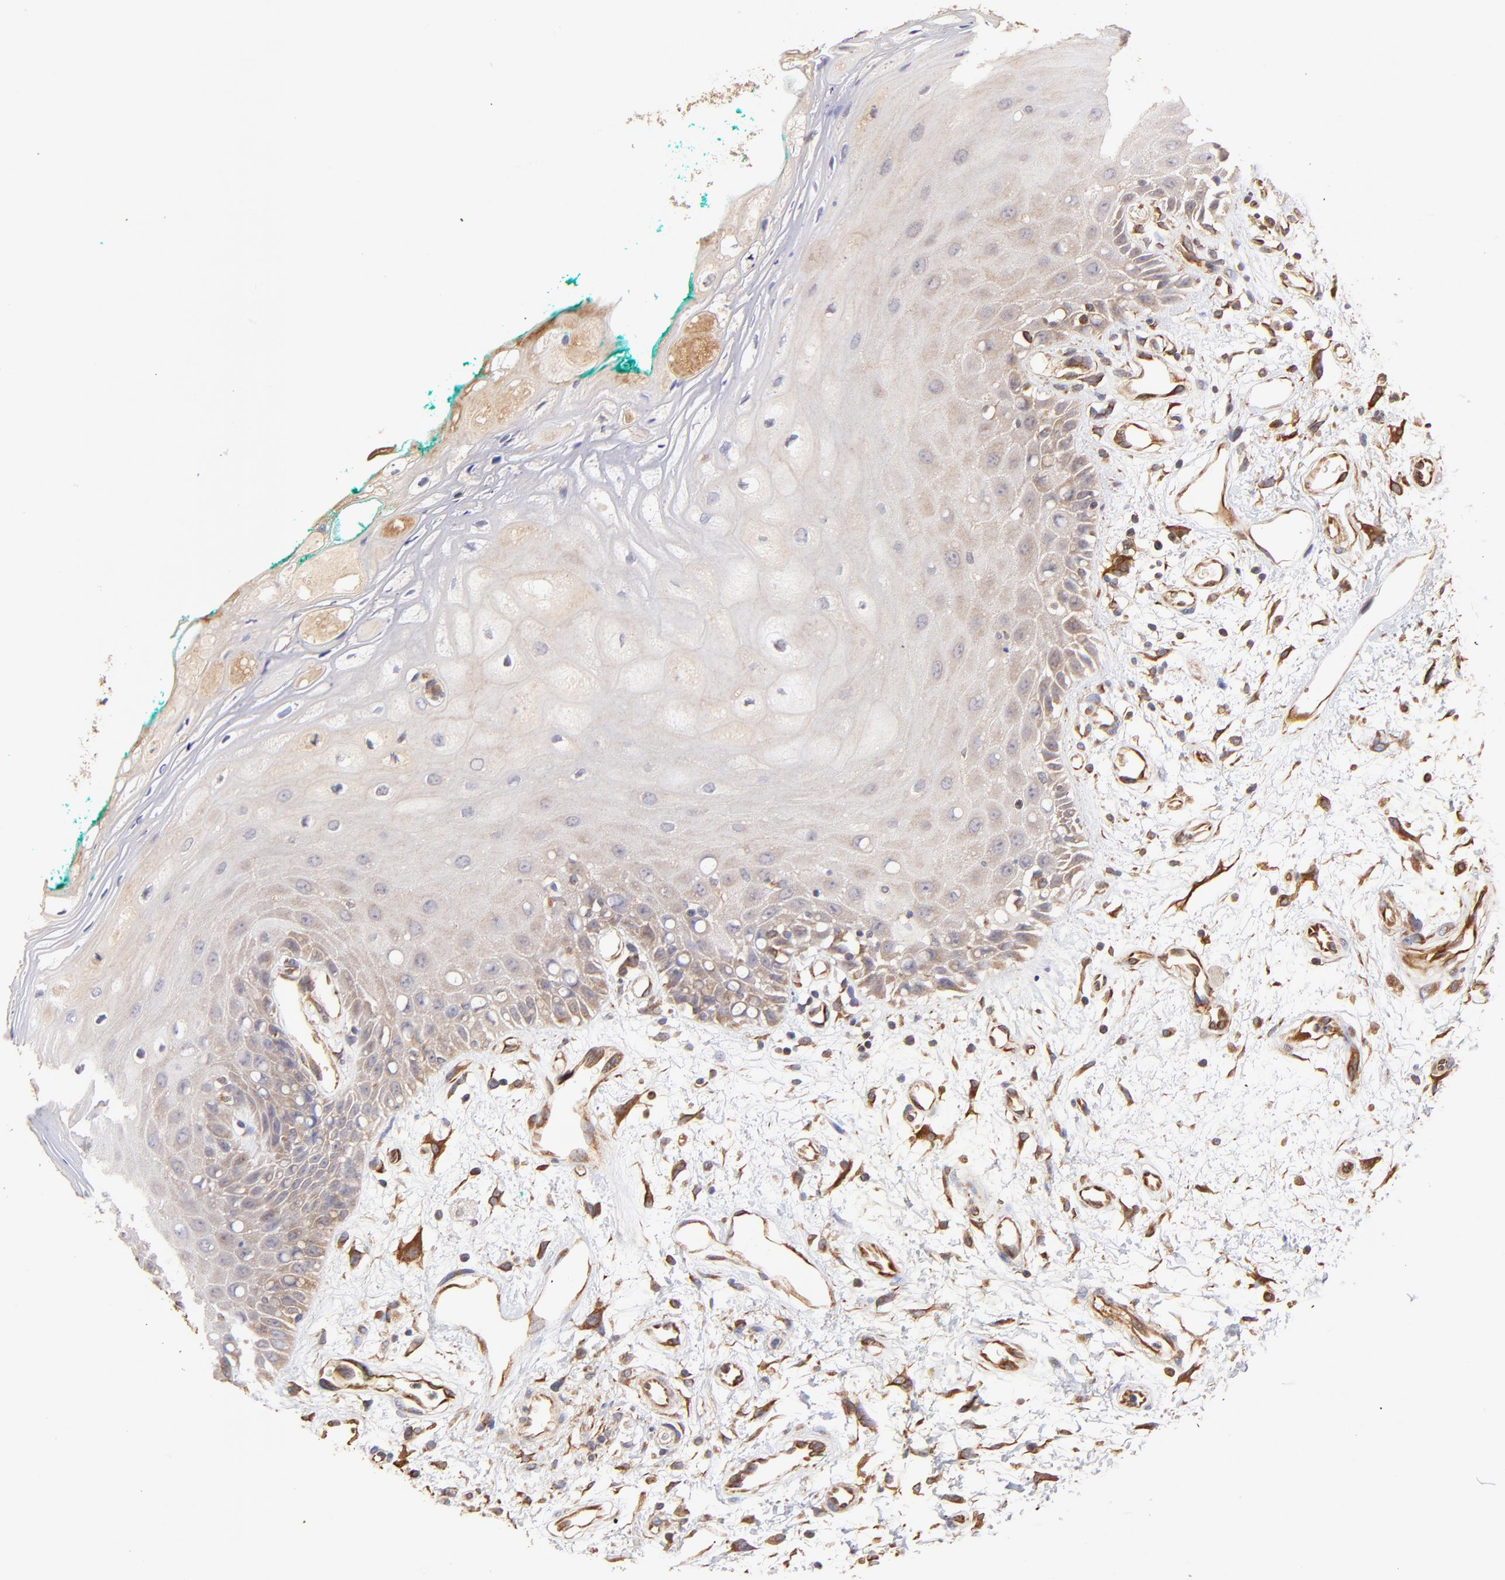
{"staining": {"intensity": "weak", "quantity": "25%-75%", "location": "cytoplasmic/membranous"}, "tissue": "oral mucosa", "cell_type": "Squamous epithelial cells", "image_type": "normal", "snomed": [{"axis": "morphology", "description": "Normal tissue, NOS"}, {"axis": "morphology", "description": "Squamous cell carcinoma, NOS"}, {"axis": "topography", "description": "Skeletal muscle"}, {"axis": "topography", "description": "Oral tissue"}, {"axis": "topography", "description": "Head-Neck"}], "caption": "Immunohistochemical staining of normal human oral mucosa exhibits low levels of weak cytoplasmic/membranous expression in approximately 25%-75% of squamous epithelial cells.", "gene": "TNFAIP3", "patient": {"sex": "female", "age": 84}}